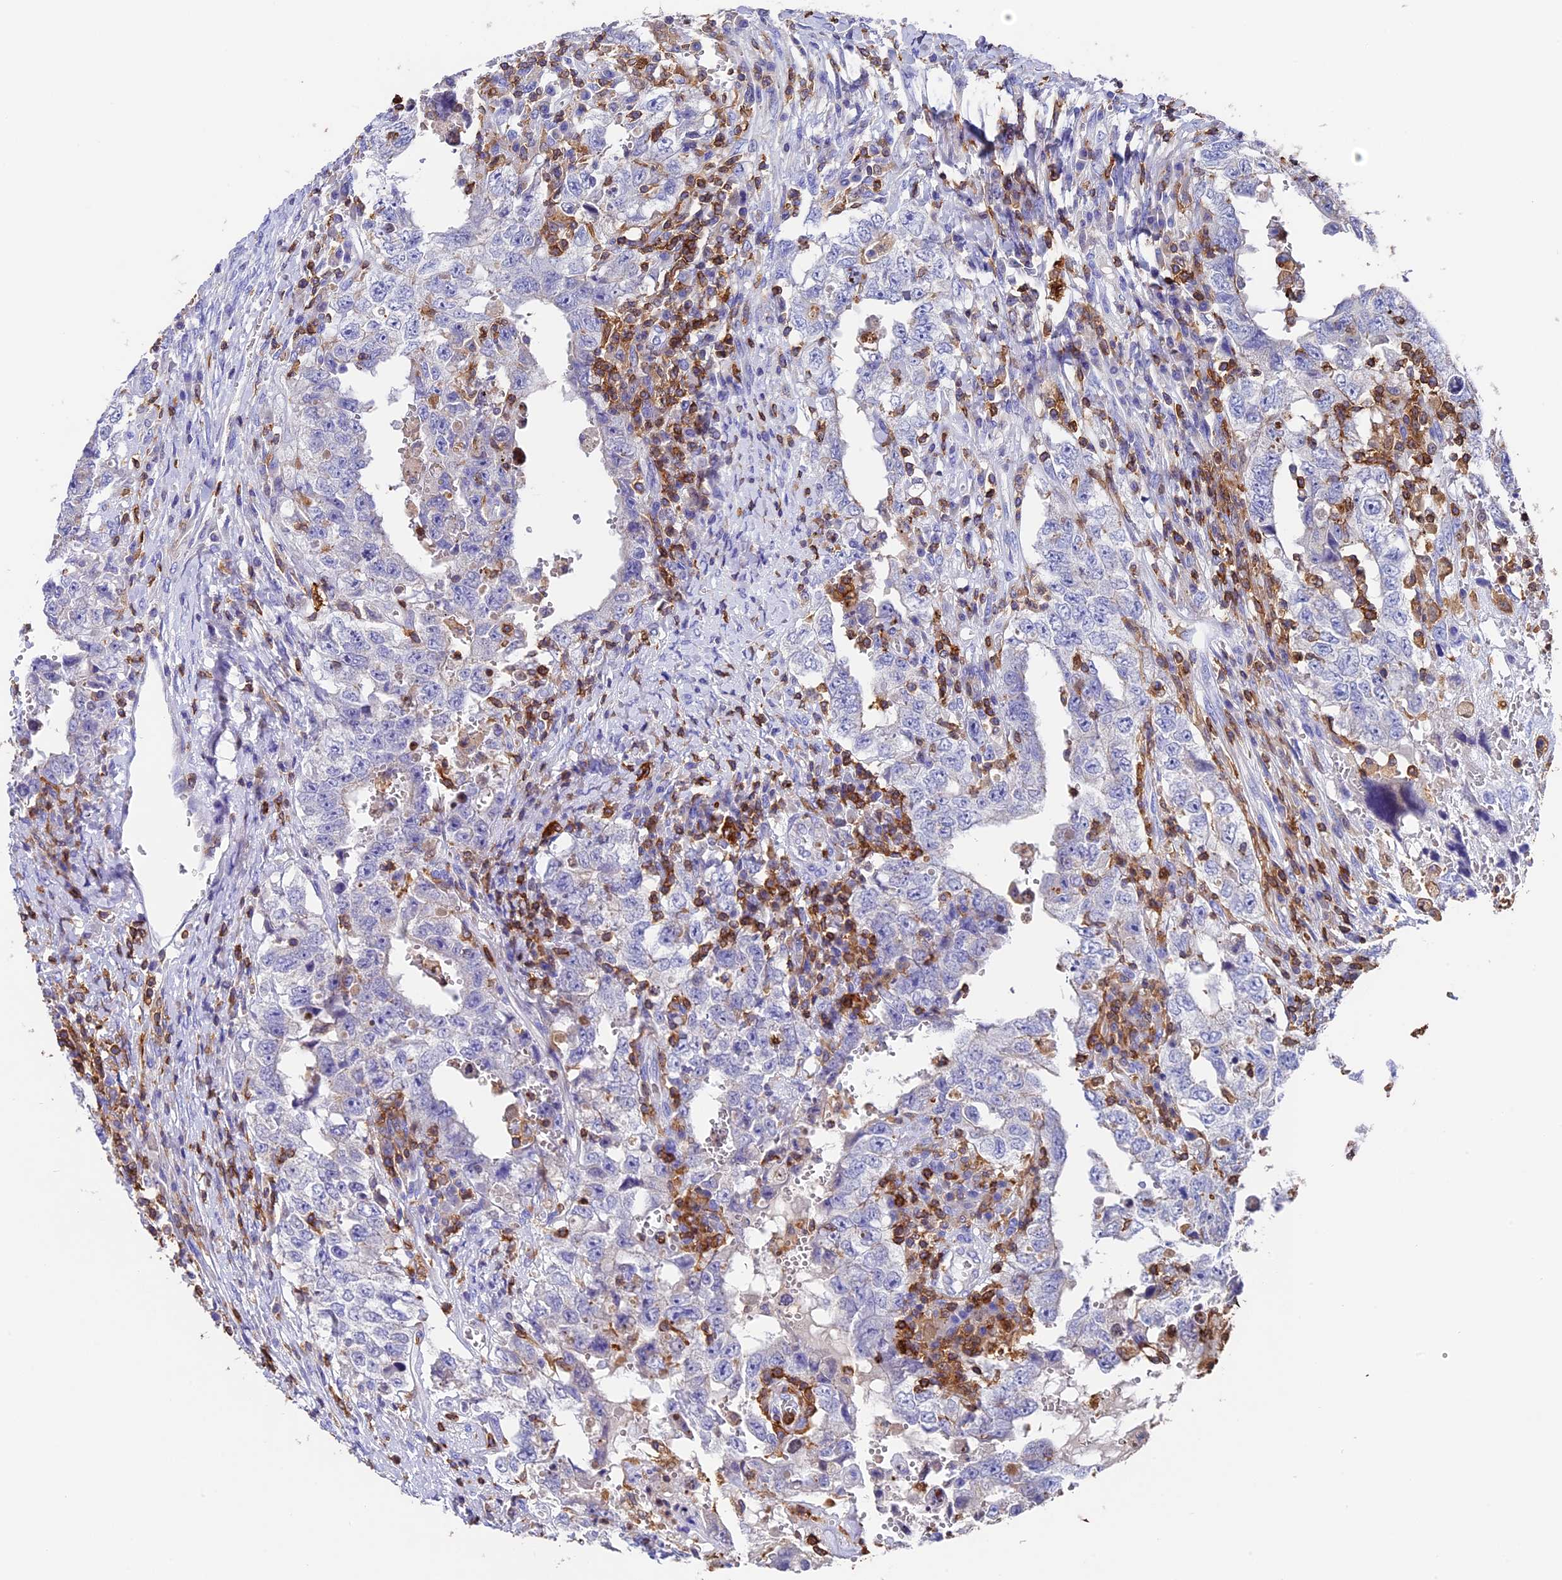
{"staining": {"intensity": "negative", "quantity": "none", "location": "none"}, "tissue": "testis cancer", "cell_type": "Tumor cells", "image_type": "cancer", "snomed": [{"axis": "morphology", "description": "Carcinoma, Embryonal, NOS"}, {"axis": "topography", "description": "Testis"}], "caption": "Testis embryonal carcinoma was stained to show a protein in brown. There is no significant staining in tumor cells.", "gene": "ADAT1", "patient": {"sex": "male", "age": 26}}